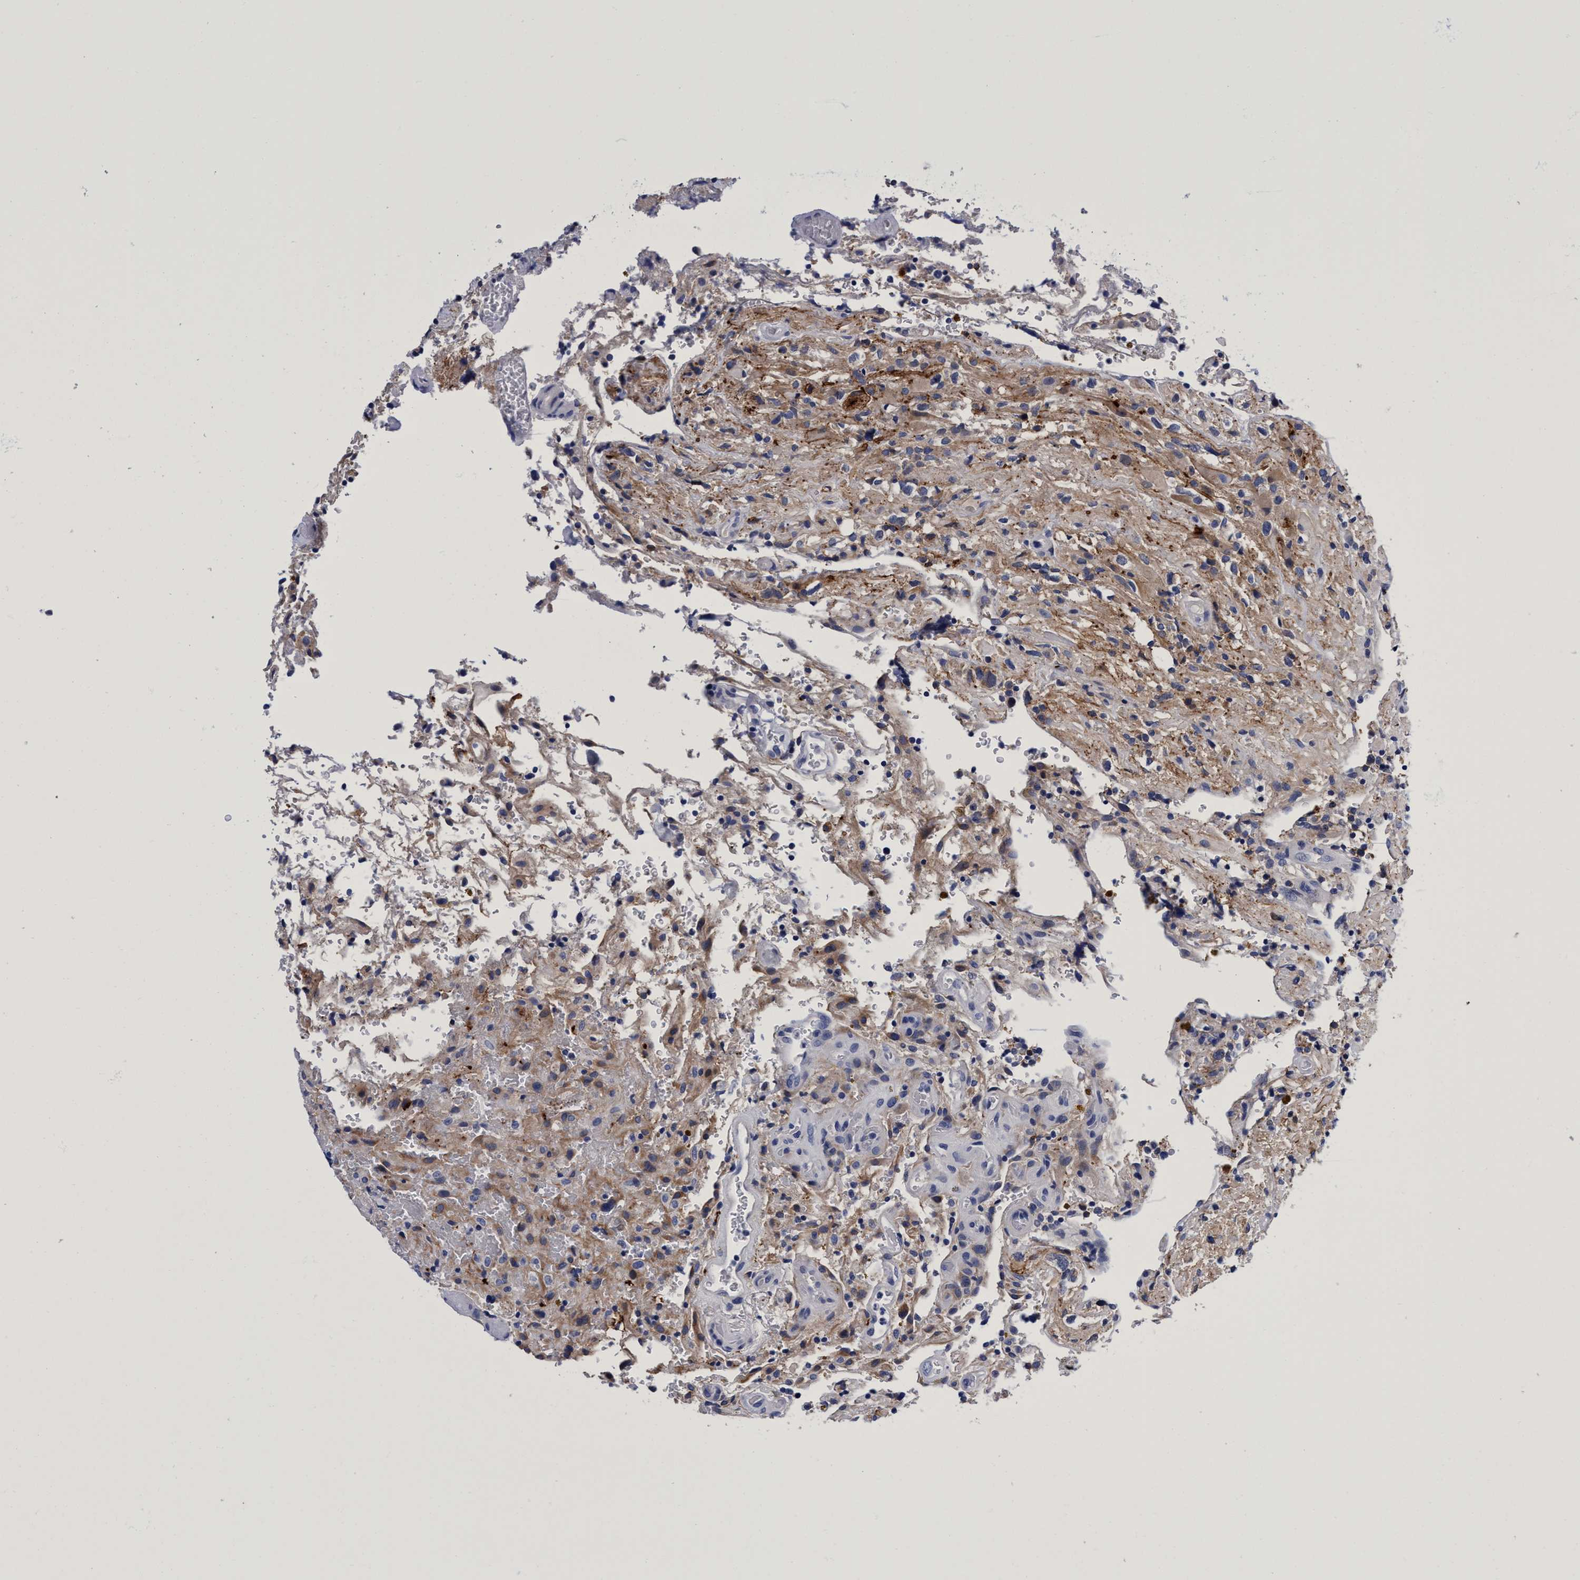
{"staining": {"intensity": "weak", "quantity": "<25%", "location": "cytoplasmic/membranous"}, "tissue": "glioma", "cell_type": "Tumor cells", "image_type": "cancer", "snomed": [{"axis": "morphology", "description": "Glioma, malignant, High grade"}, {"axis": "topography", "description": "Brain"}], "caption": "Immunohistochemical staining of malignant glioma (high-grade) reveals no significant staining in tumor cells. (Stains: DAB (3,3'-diaminobenzidine) immunohistochemistry with hematoxylin counter stain, Microscopy: brightfield microscopy at high magnification).", "gene": "PLPPR1", "patient": {"sex": "male", "age": 33}}